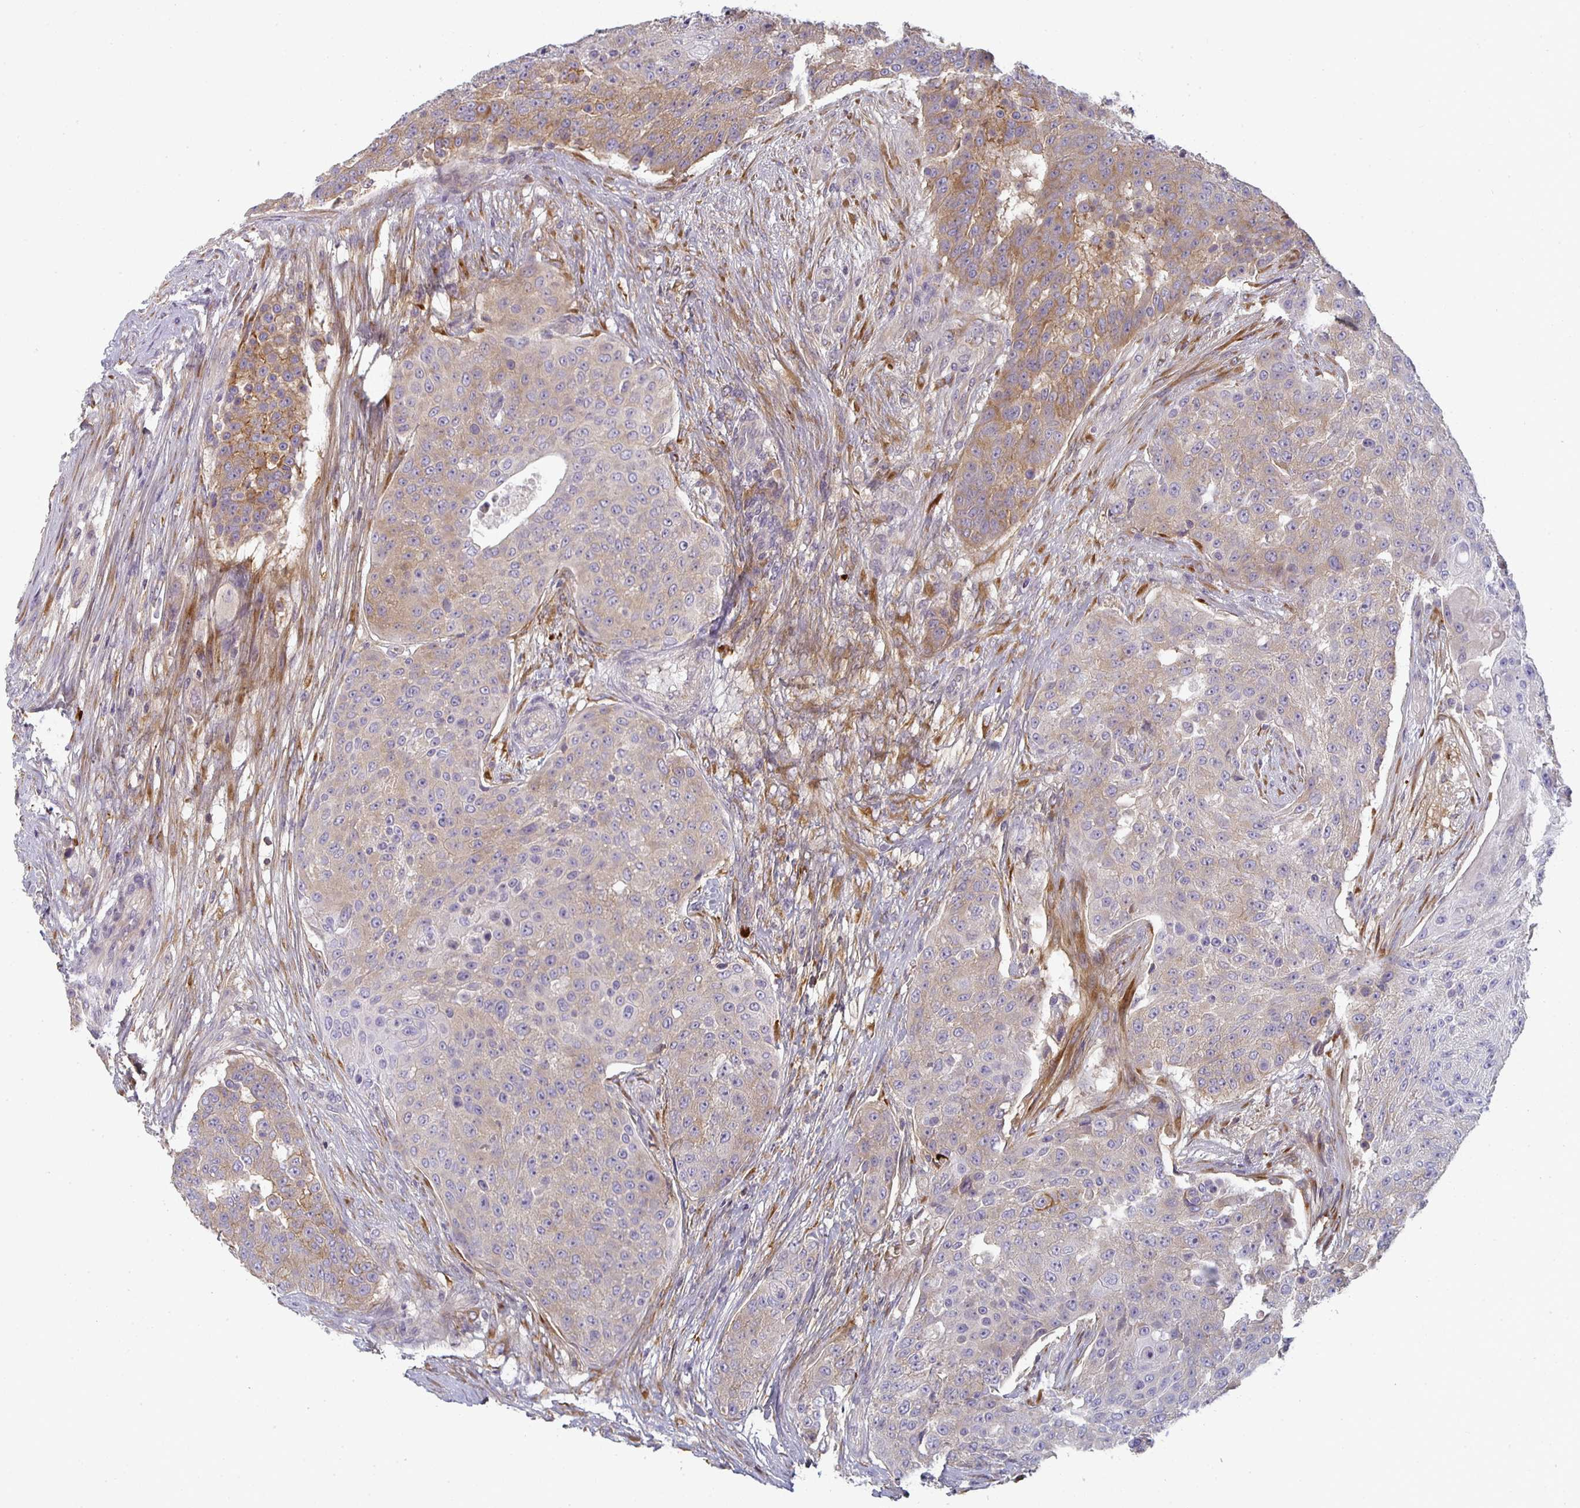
{"staining": {"intensity": "moderate", "quantity": "25%-75%", "location": "cytoplasmic/membranous"}, "tissue": "urothelial cancer", "cell_type": "Tumor cells", "image_type": "cancer", "snomed": [{"axis": "morphology", "description": "Urothelial carcinoma, High grade"}, {"axis": "topography", "description": "Urinary bladder"}], "caption": "Urothelial carcinoma (high-grade) tissue shows moderate cytoplasmic/membranous expression in about 25%-75% of tumor cells, visualized by immunohistochemistry. (DAB IHC, brown staining for protein, blue staining for nuclei).", "gene": "CTHRC1", "patient": {"sex": "female", "age": 63}}